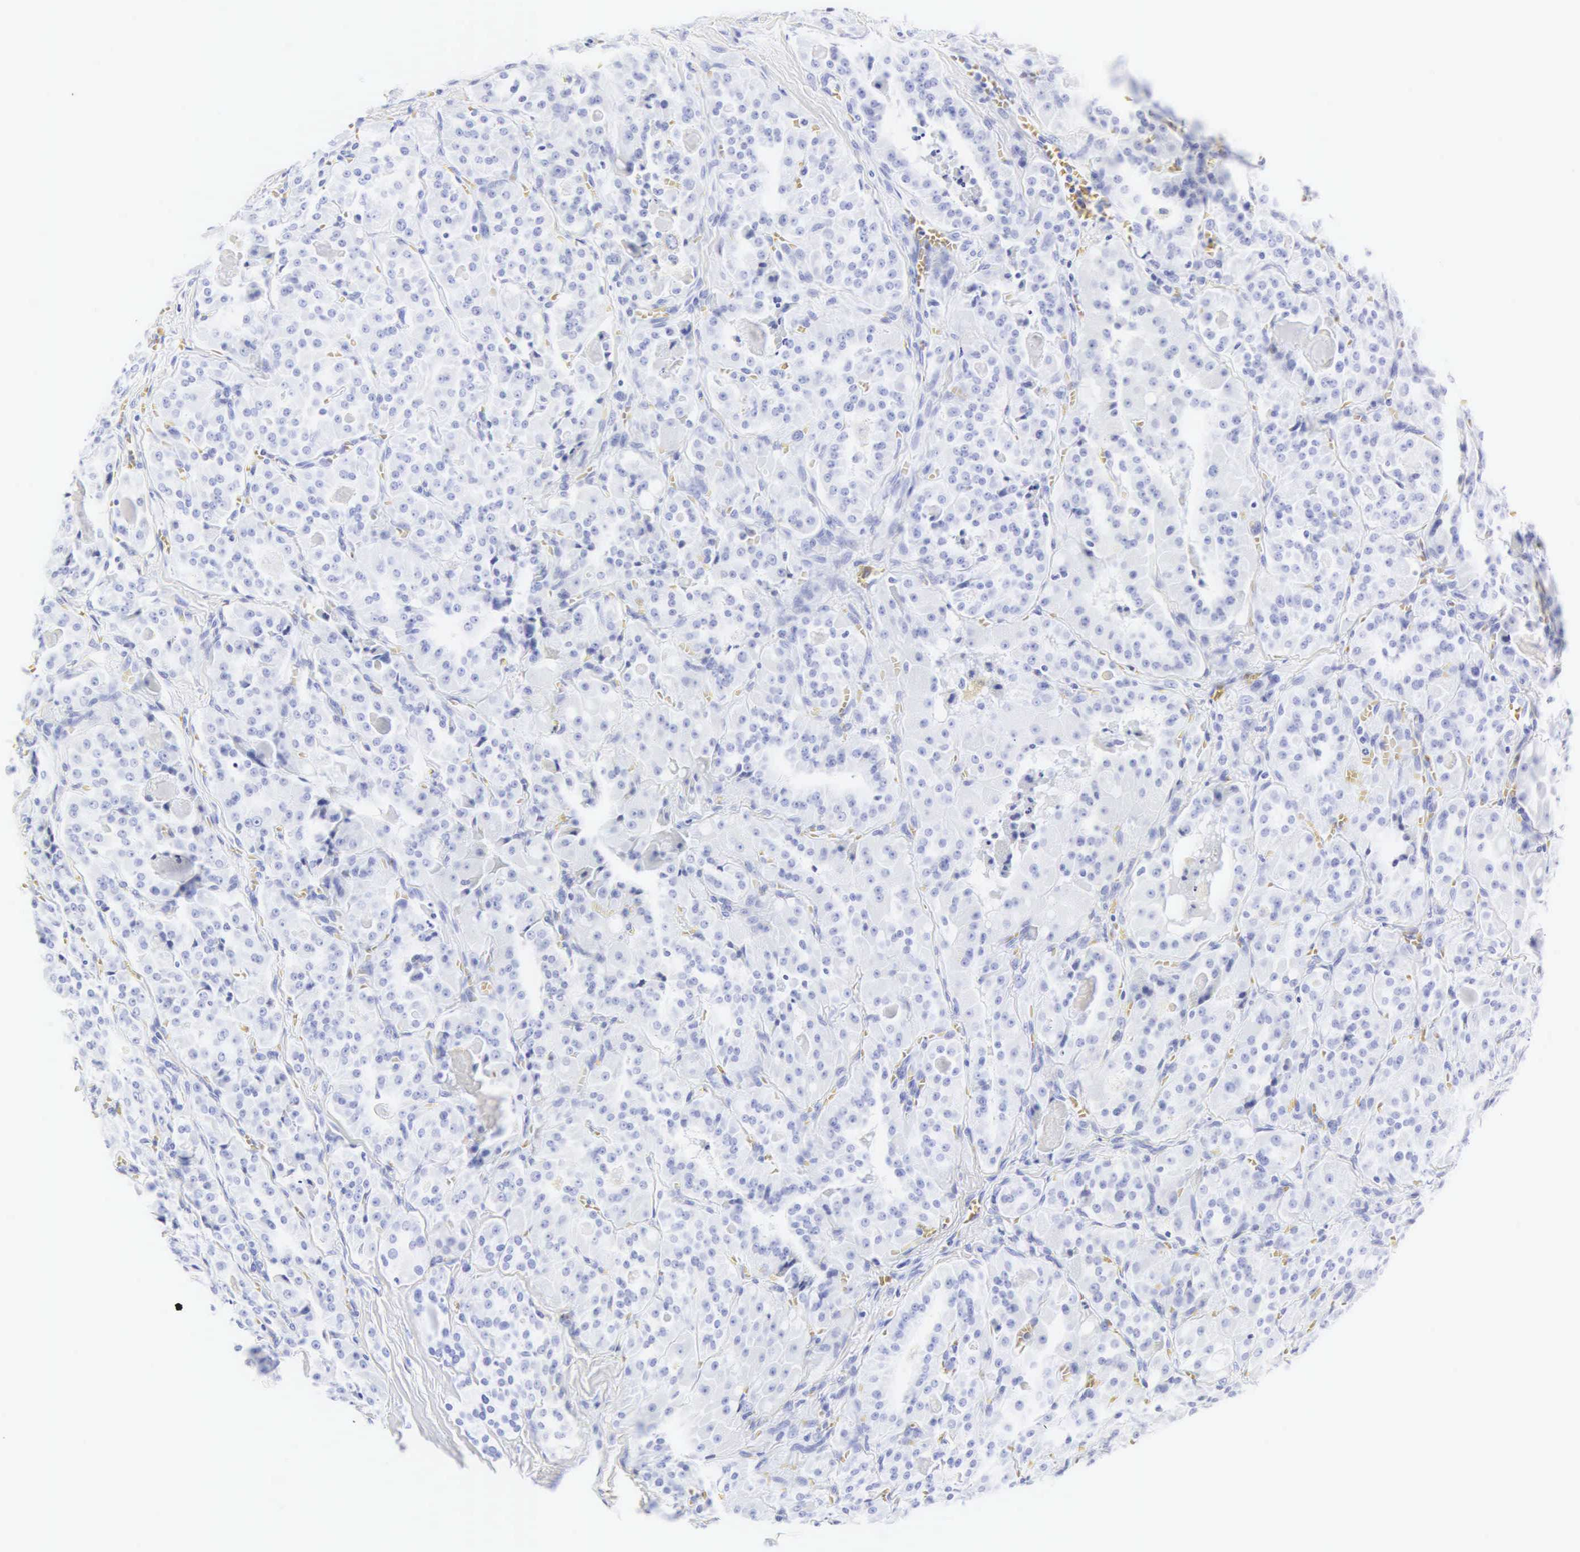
{"staining": {"intensity": "negative", "quantity": "none", "location": "none"}, "tissue": "thyroid cancer", "cell_type": "Tumor cells", "image_type": "cancer", "snomed": [{"axis": "morphology", "description": "Carcinoma, NOS"}, {"axis": "topography", "description": "Thyroid gland"}], "caption": "Immunohistochemical staining of thyroid cancer reveals no significant staining in tumor cells. (IHC, brightfield microscopy, high magnification).", "gene": "CGB3", "patient": {"sex": "male", "age": 76}}